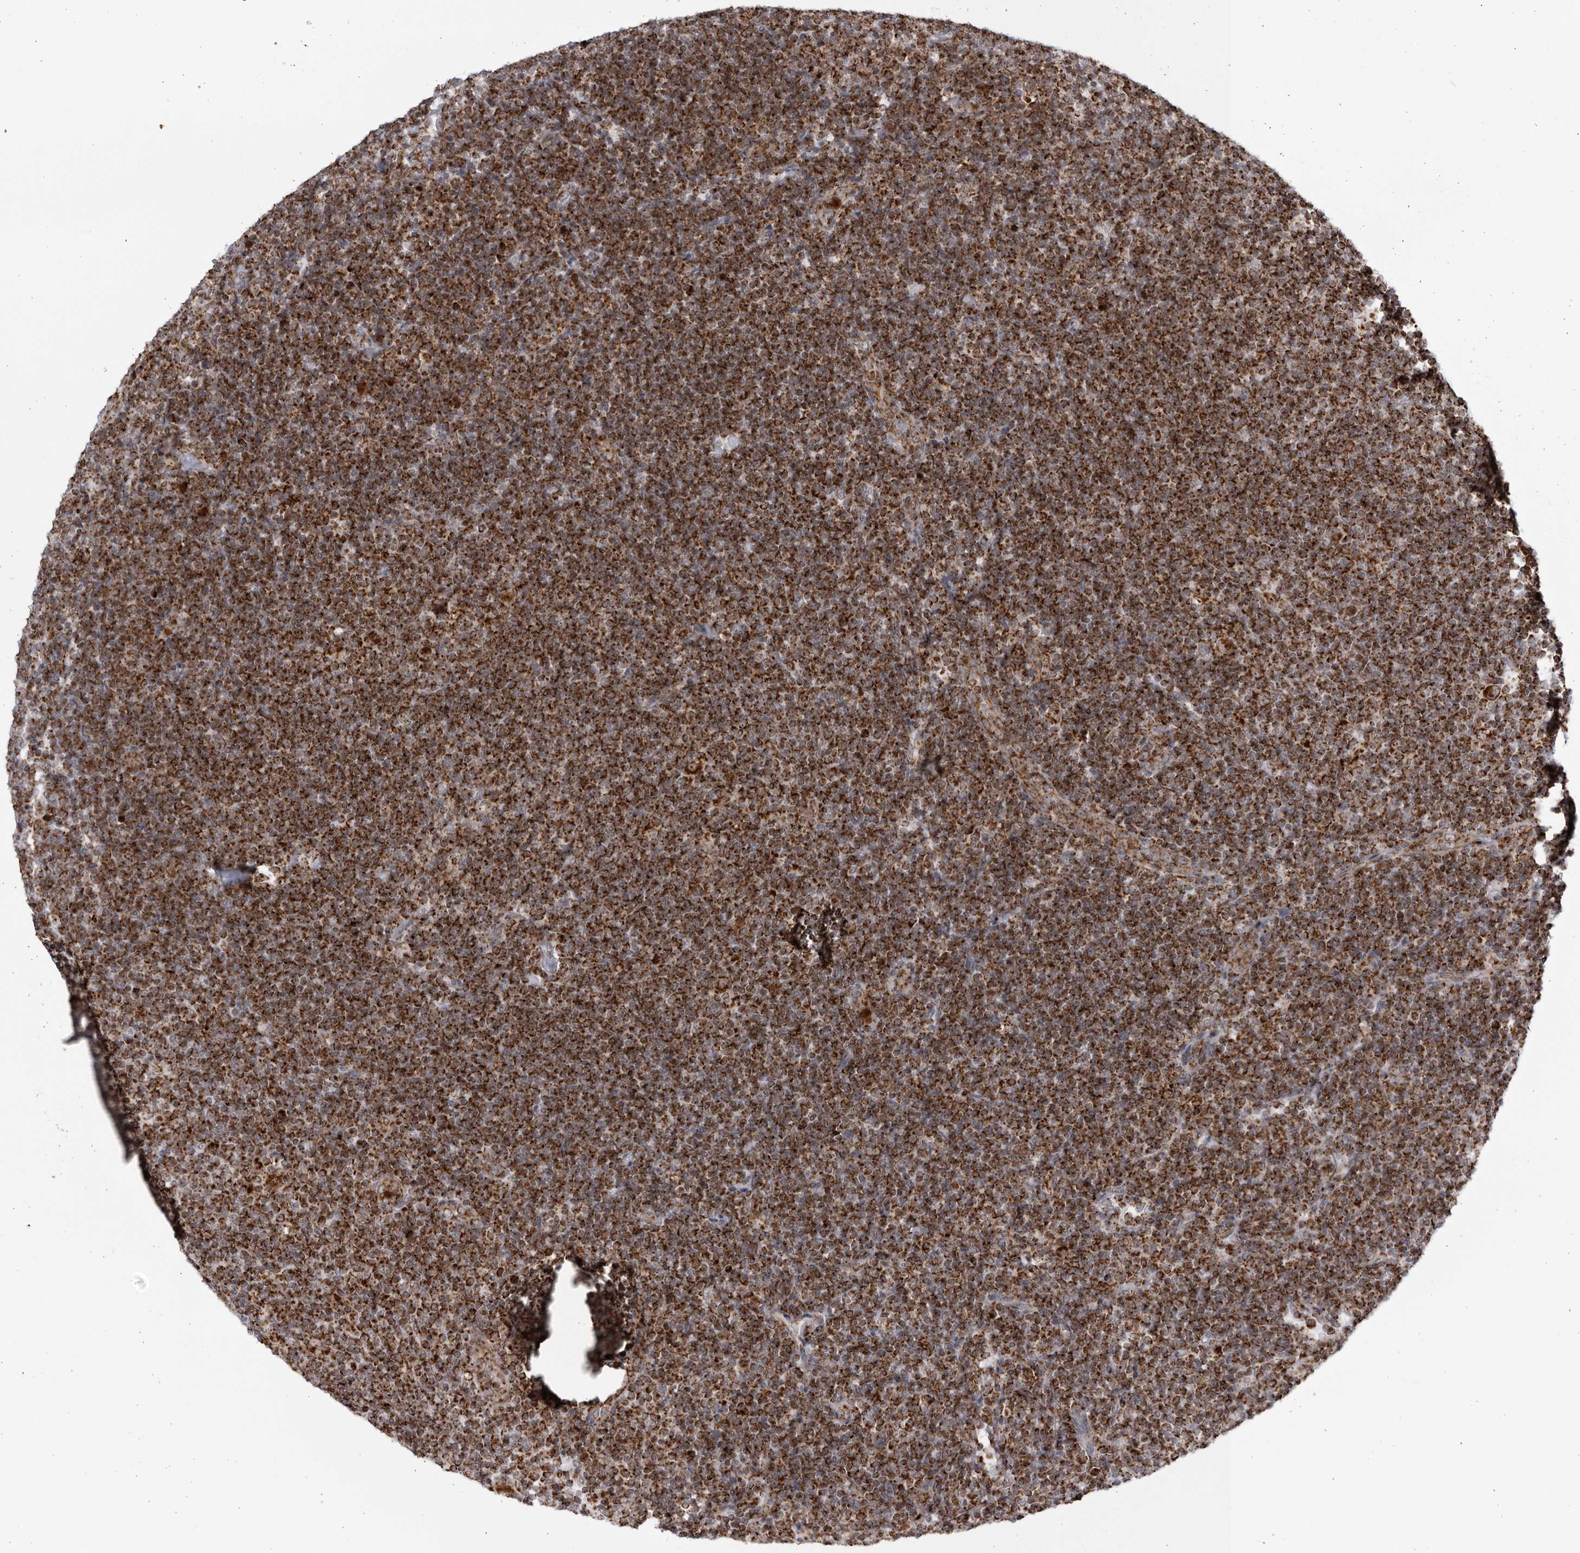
{"staining": {"intensity": "strong", "quantity": ">75%", "location": "cytoplasmic/membranous,nuclear"}, "tissue": "lymphoma", "cell_type": "Tumor cells", "image_type": "cancer", "snomed": [{"axis": "morphology", "description": "Hodgkin's disease, NOS"}, {"axis": "topography", "description": "Lymph node"}], "caption": "Immunohistochemistry staining of Hodgkin's disease, which reveals high levels of strong cytoplasmic/membranous and nuclear positivity in approximately >75% of tumor cells indicating strong cytoplasmic/membranous and nuclear protein positivity. The staining was performed using DAB (3,3'-diaminobenzidine) (brown) for protein detection and nuclei were counterstained in hematoxylin (blue).", "gene": "RBM34", "patient": {"sex": "female", "age": 57}}